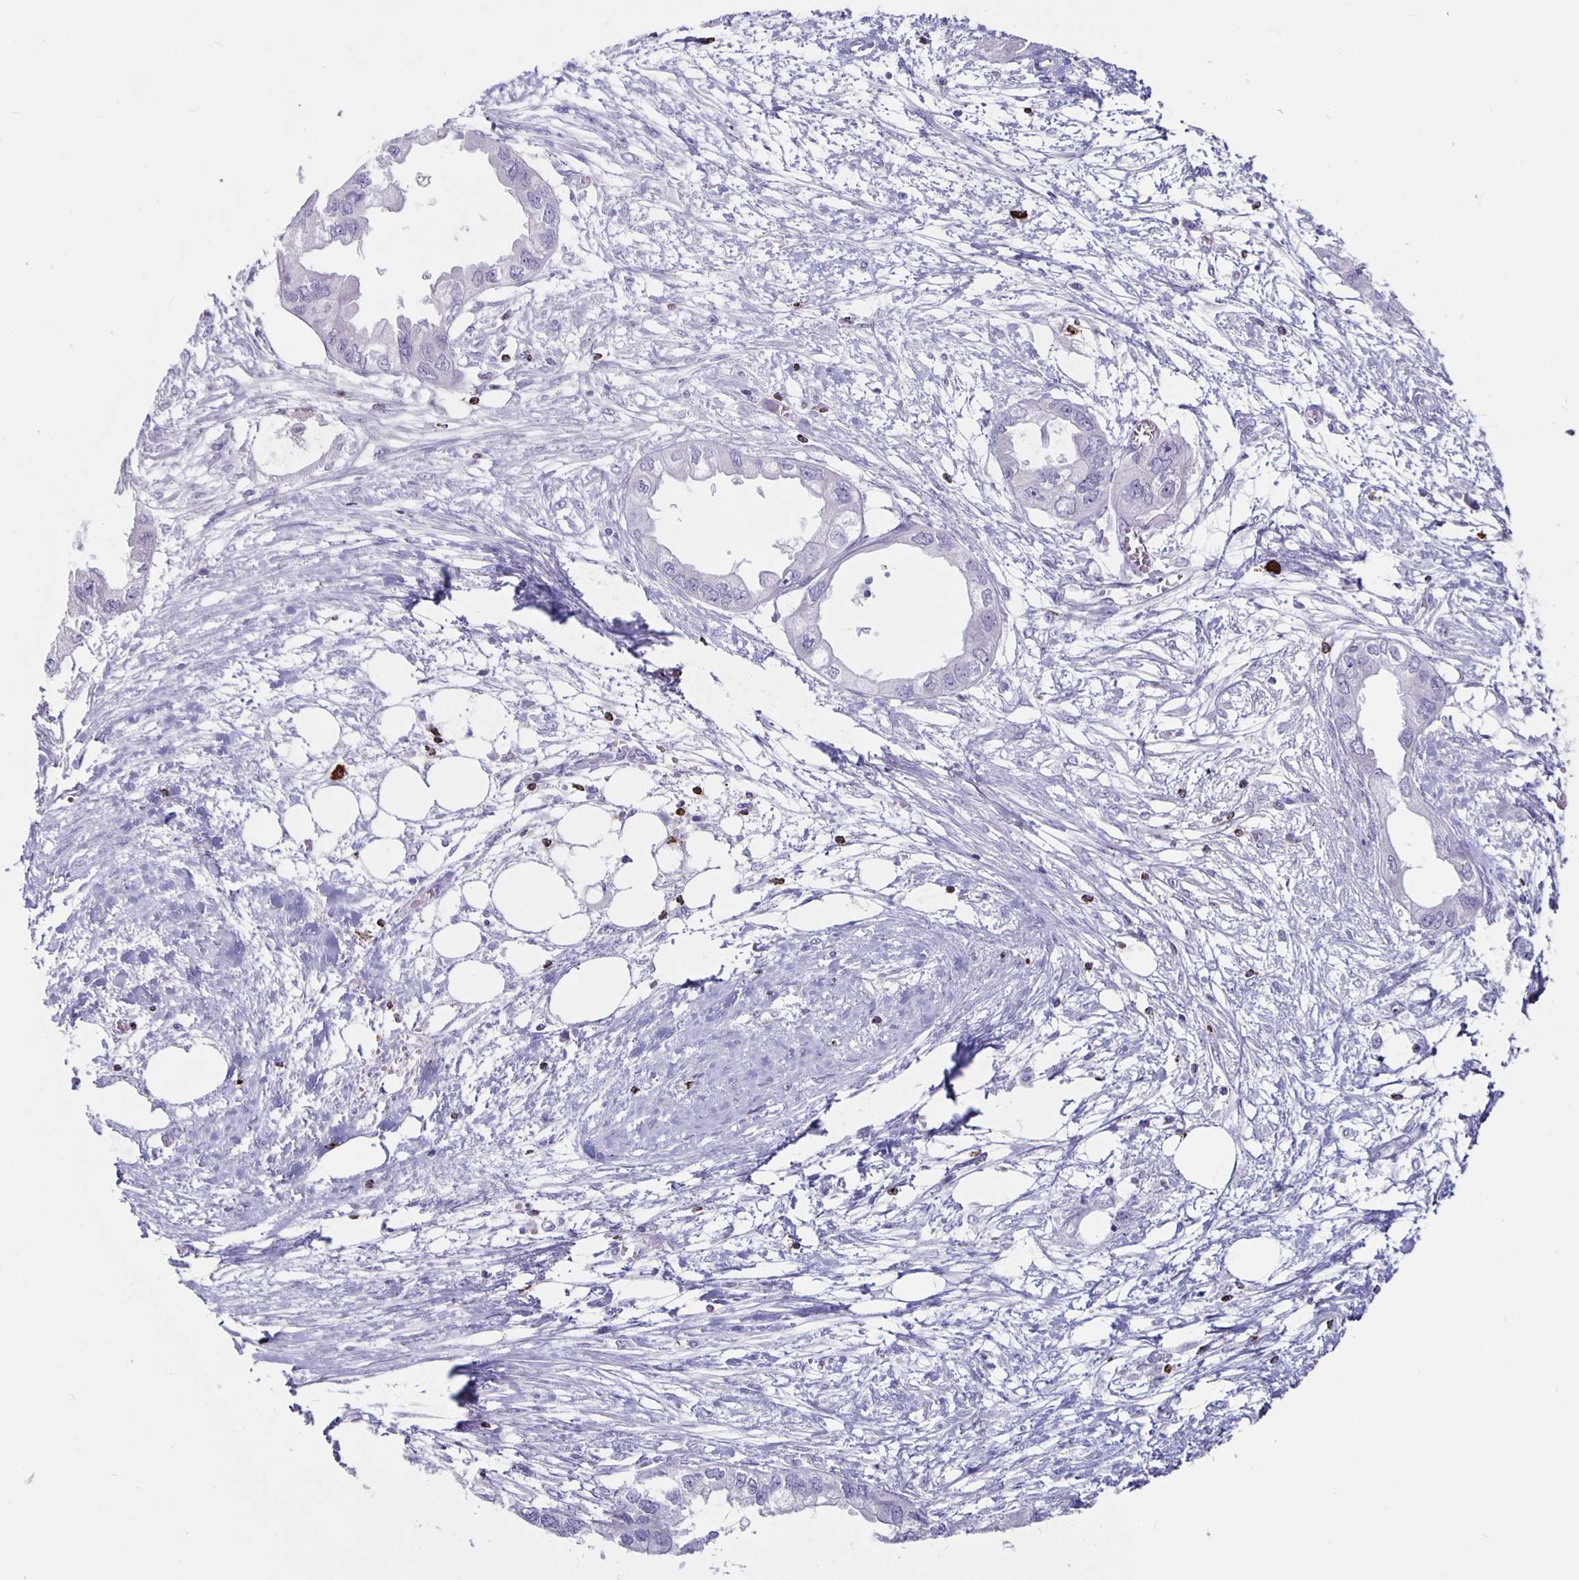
{"staining": {"intensity": "negative", "quantity": "none", "location": "none"}, "tissue": "endometrial cancer", "cell_type": "Tumor cells", "image_type": "cancer", "snomed": [{"axis": "morphology", "description": "Adenocarcinoma, NOS"}, {"axis": "morphology", "description": "Adenocarcinoma, metastatic, NOS"}, {"axis": "topography", "description": "Adipose tissue"}, {"axis": "topography", "description": "Endometrium"}], "caption": "Immunohistochemistry photomicrograph of neoplastic tissue: endometrial cancer stained with DAB (3,3'-diaminobenzidine) reveals no significant protein staining in tumor cells.", "gene": "GZMK", "patient": {"sex": "female", "age": 67}}